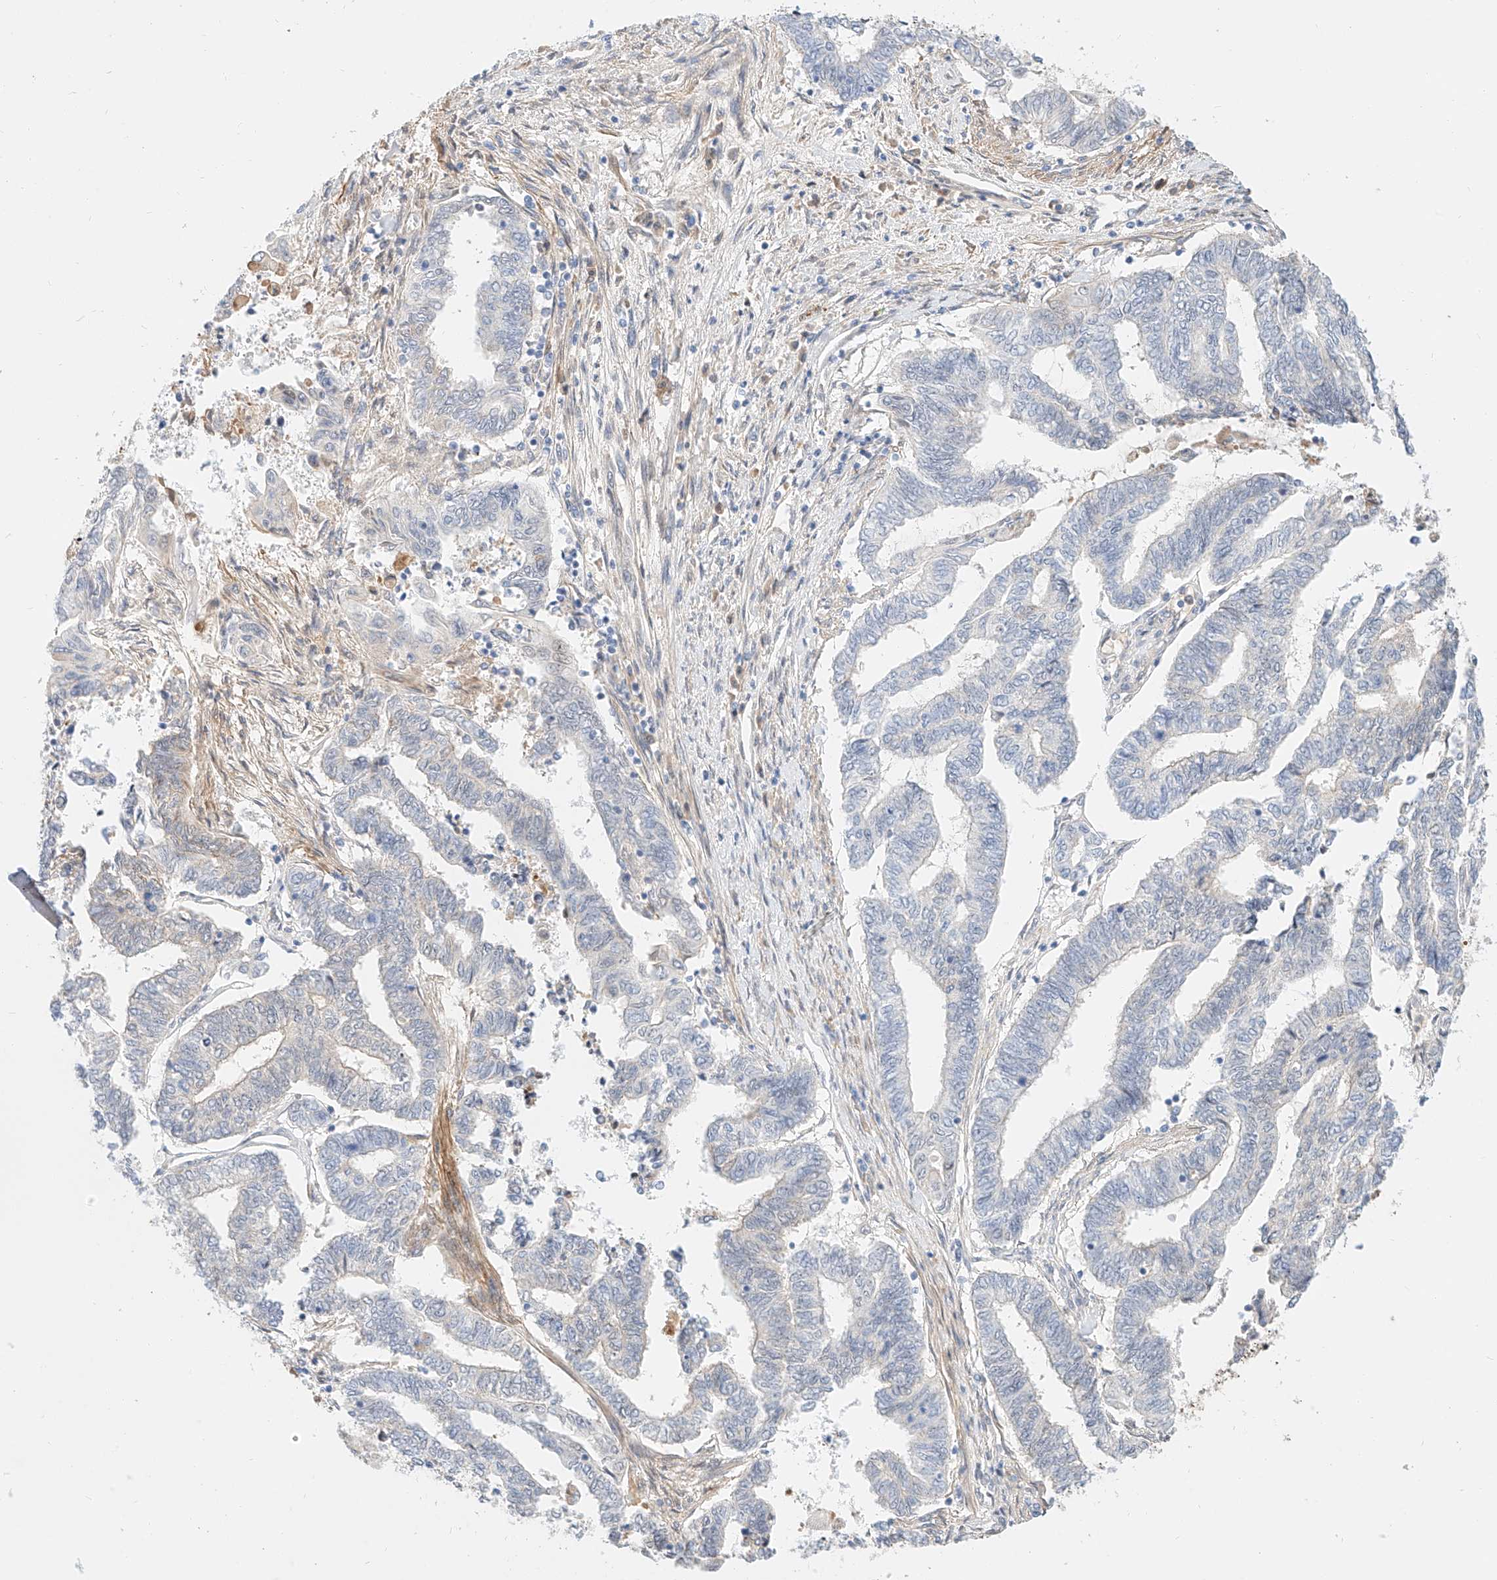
{"staining": {"intensity": "negative", "quantity": "none", "location": "none"}, "tissue": "endometrial cancer", "cell_type": "Tumor cells", "image_type": "cancer", "snomed": [{"axis": "morphology", "description": "Adenocarcinoma, NOS"}, {"axis": "topography", "description": "Uterus"}, {"axis": "topography", "description": "Endometrium"}], "caption": "Endometrial cancer was stained to show a protein in brown. There is no significant expression in tumor cells. (Stains: DAB (3,3'-diaminobenzidine) immunohistochemistry (IHC) with hematoxylin counter stain, Microscopy: brightfield microscopy at high magnification).", "gene": "CBX8", "patient": {"sex": "female", "age": 70}}